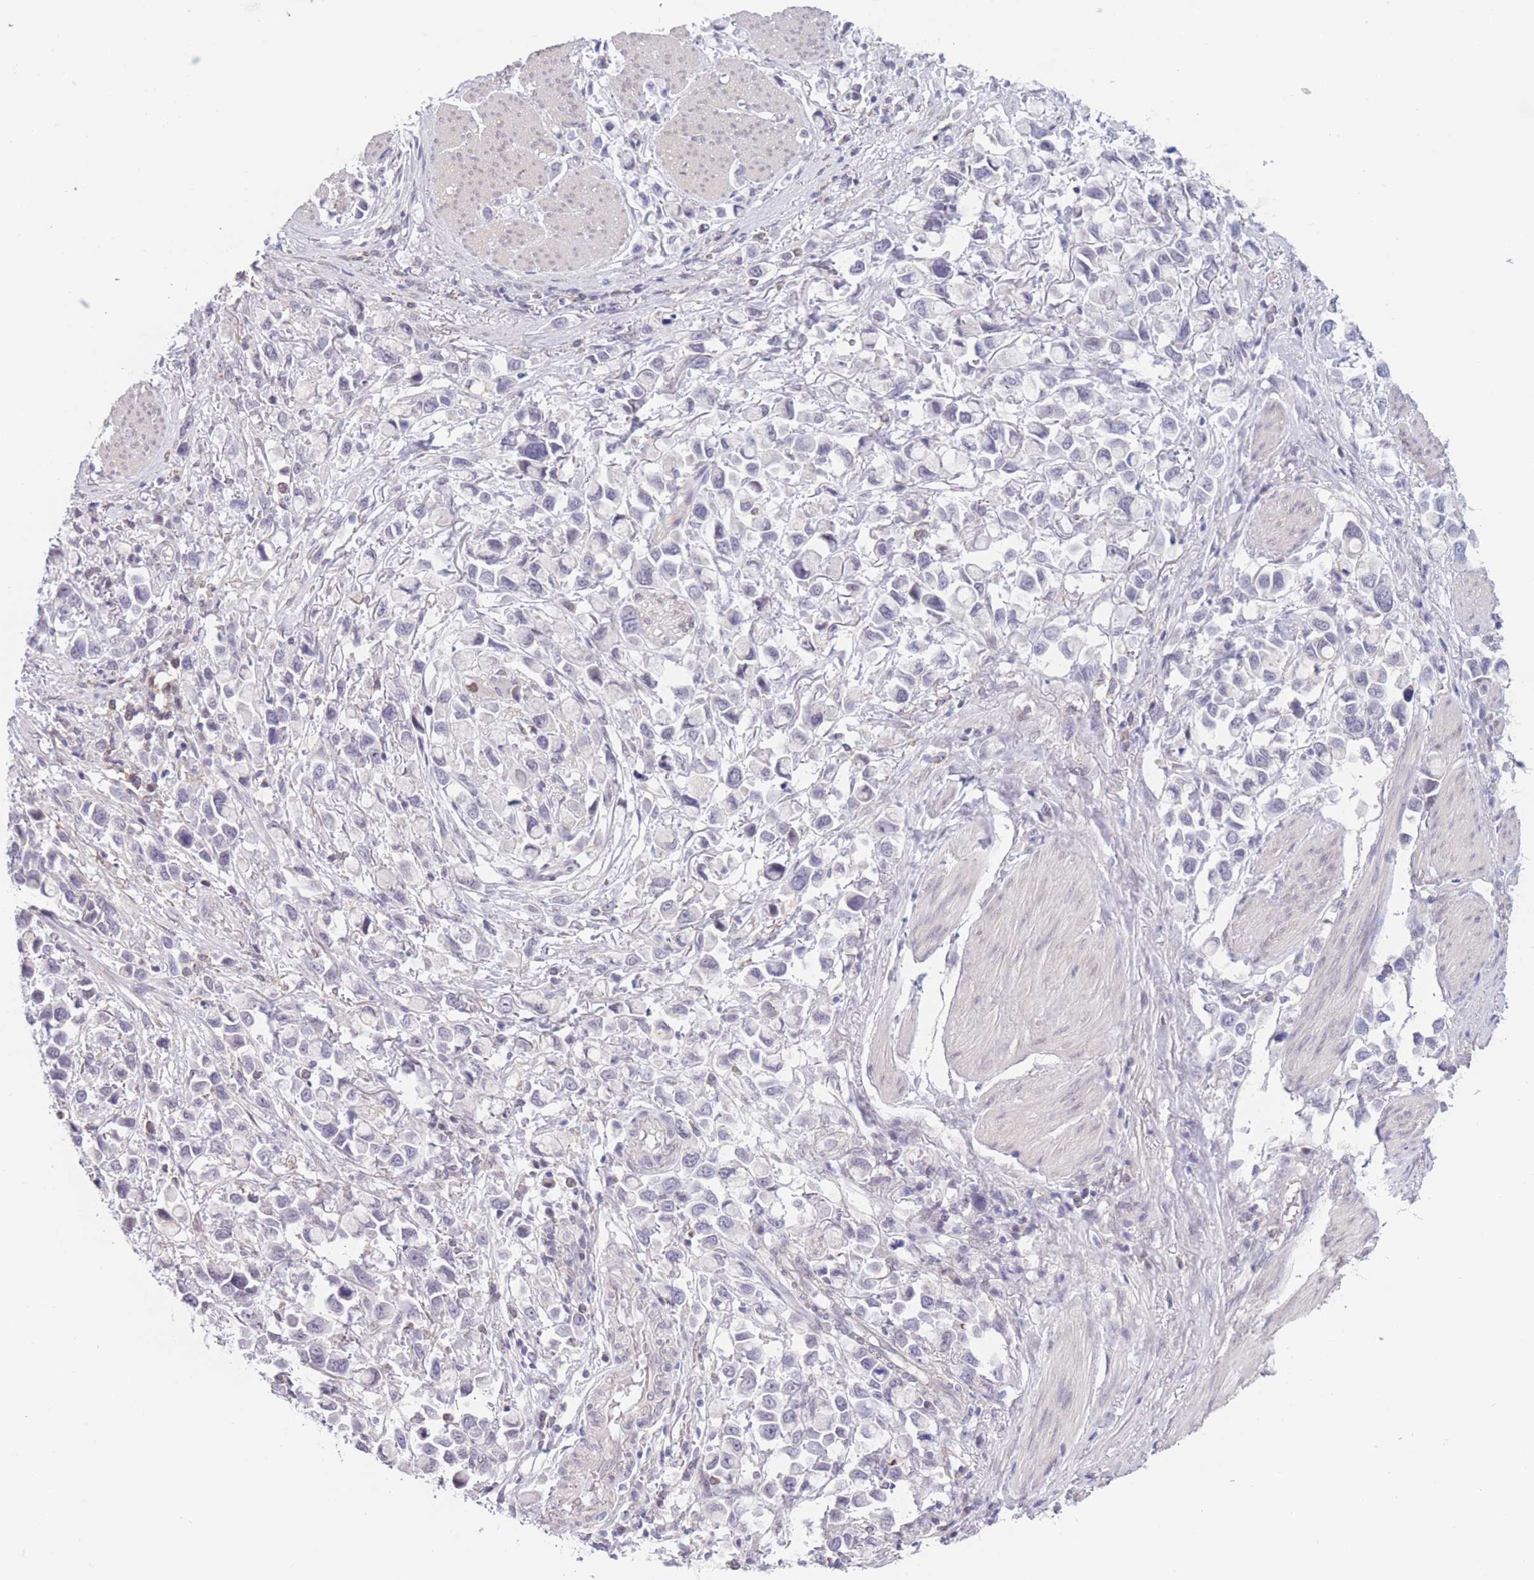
{"staining": {"intensity": "negative", "quantity": "none", "location": "none"}, "tissue": "stomach cancer", "cell_type": "Tumor cells", "image_type": "cancer", "snomed": [{"axis": "morphology", "description": "Adenocarcinoma, NOS"}, {"axis": "topography", "description": "Stomach"}], "caption": "Immunohistochemistry histopathology image of neoplastic tissue: human adenocarcinoma (stomach) stained with DAB (3,3'-diaminobenzidine) shows no significant protein expression in tumor cells.", "gene": "PODXL", "patient": {"sex": "female", "age": 81}}